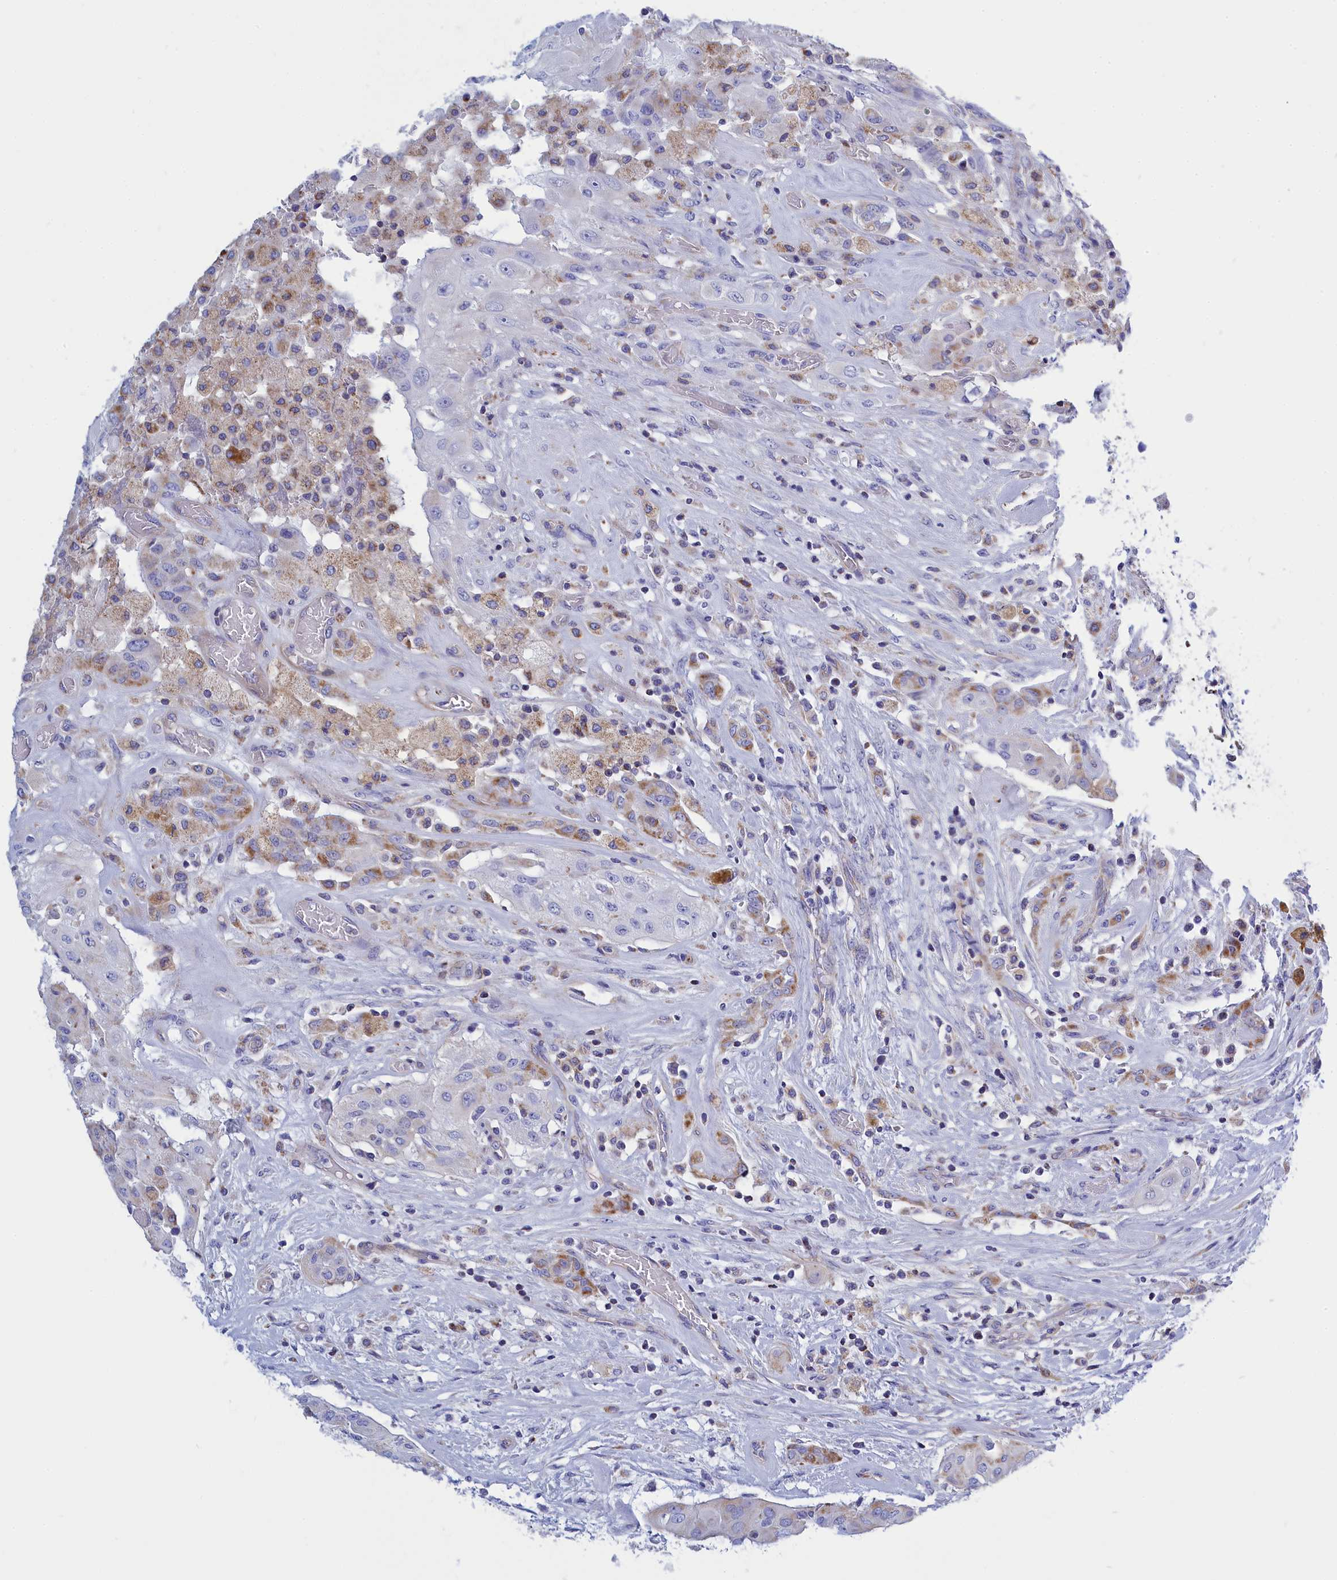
{"staining": {"intensity": "moderate", "quantity": "<25%", "location": "cytoplasmic/membranous"}, "tissue": "thyroid cancer", "cell_type": "Tumor cells", "image_type": "cancer", "snomed": [{"axis": "morphology", "description": "Papillary adenocarcinoma, NOS"}, {"axis": "topography", "description": "Thyroid gland"}], "caption": "Immunohistochemistry (DAB) staining of human thyroid papillary adenocarcinoma demonstrates moderate cytoplasmic/membranous protein expression in approximately <25% of tumor cells.", "gene": "CCRL2", "patient": {"sex": "female", "age": 59}}